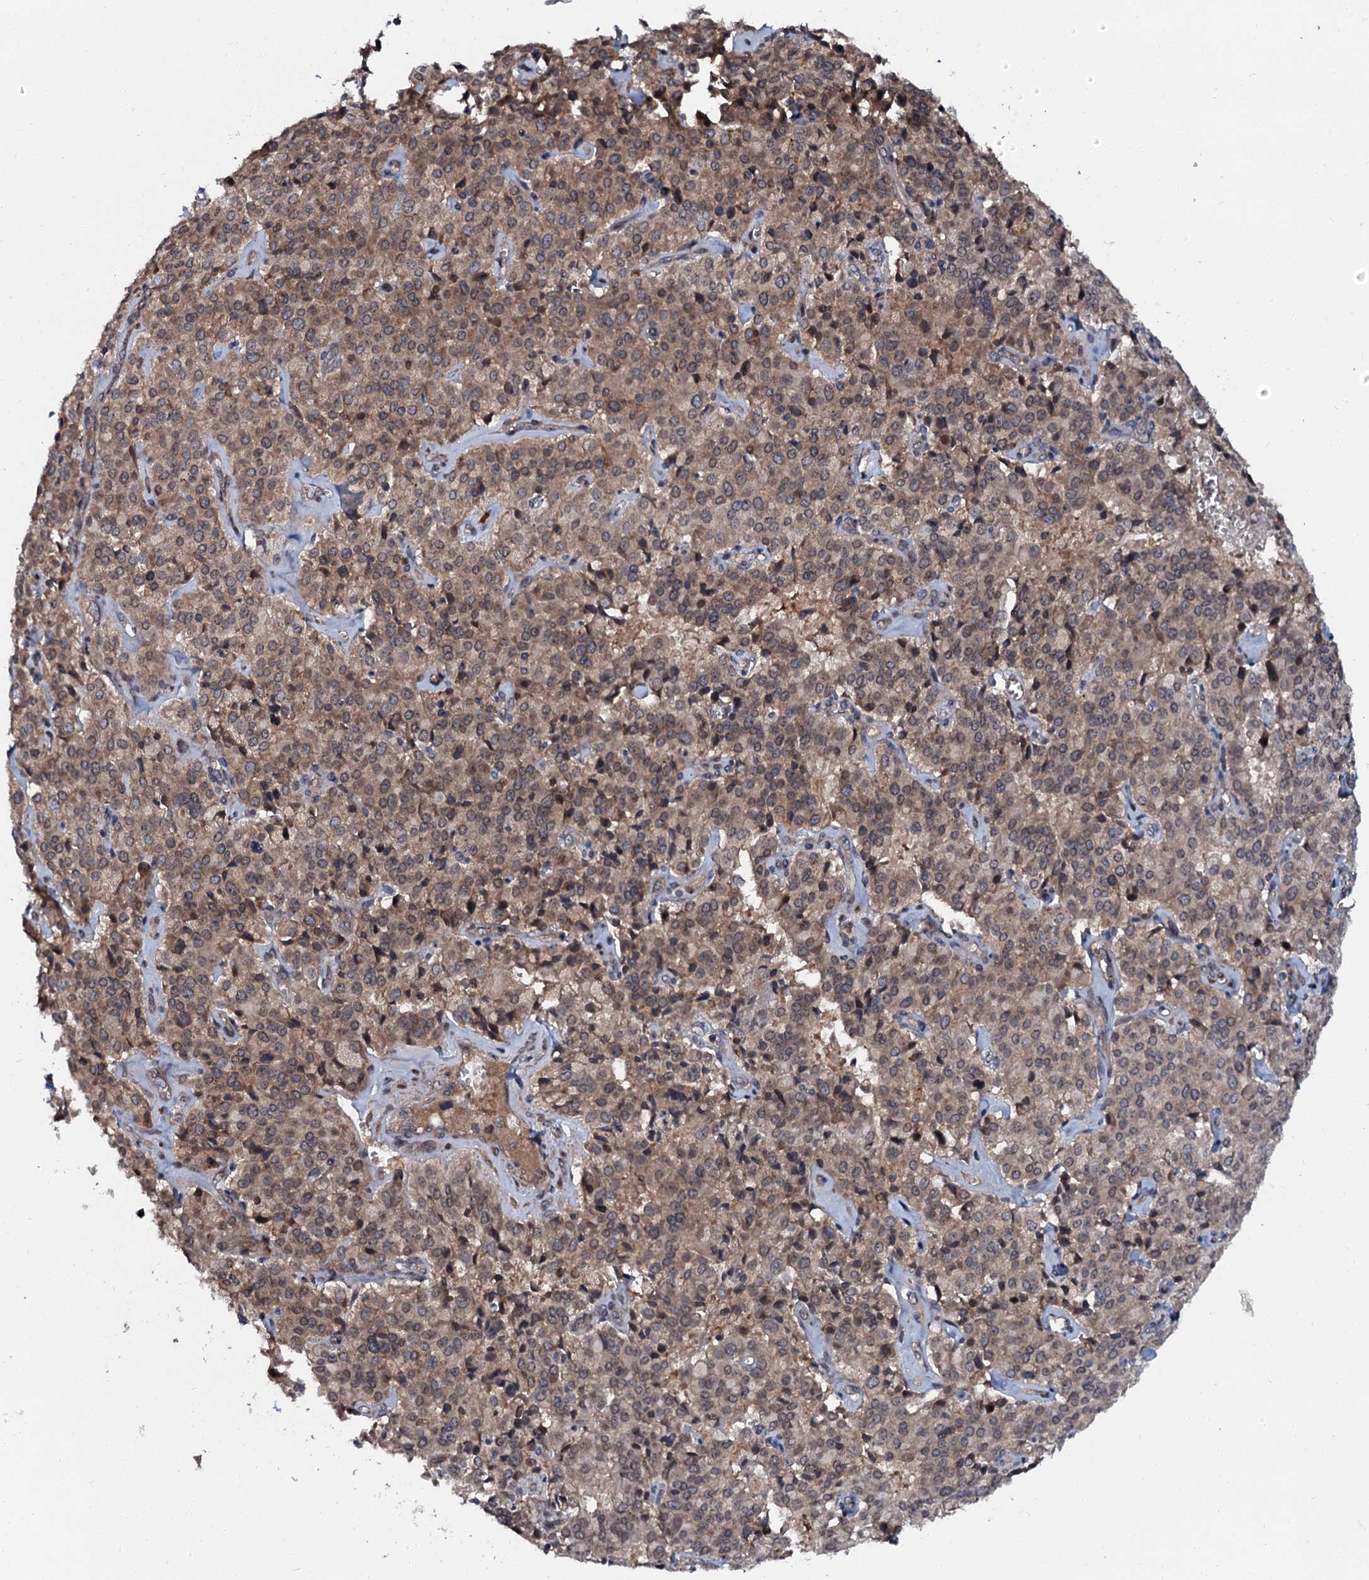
{"staining": {"intensity": "weak", "quantity": ">75%", "location": "cytoplasmic/membranous"}, "tissue": "pancreatic cancer", "cell_type": "Tumor cells", "image_type": "cancer", "snomed": [{"axis": "morphology", "description": "Adenocarcinoma, NOS"}, {"axis": "topography", "description": "Pancreas"}], "caption": "IHC (DAB) staining of pancreatic cancer (adenocarcinoma) shows weak cytoplasmic/membranous protein positivity in approximately >75% of tumor cells.", "gene": "N4BP1", "patient": {"sex": "male", "age": 65}}